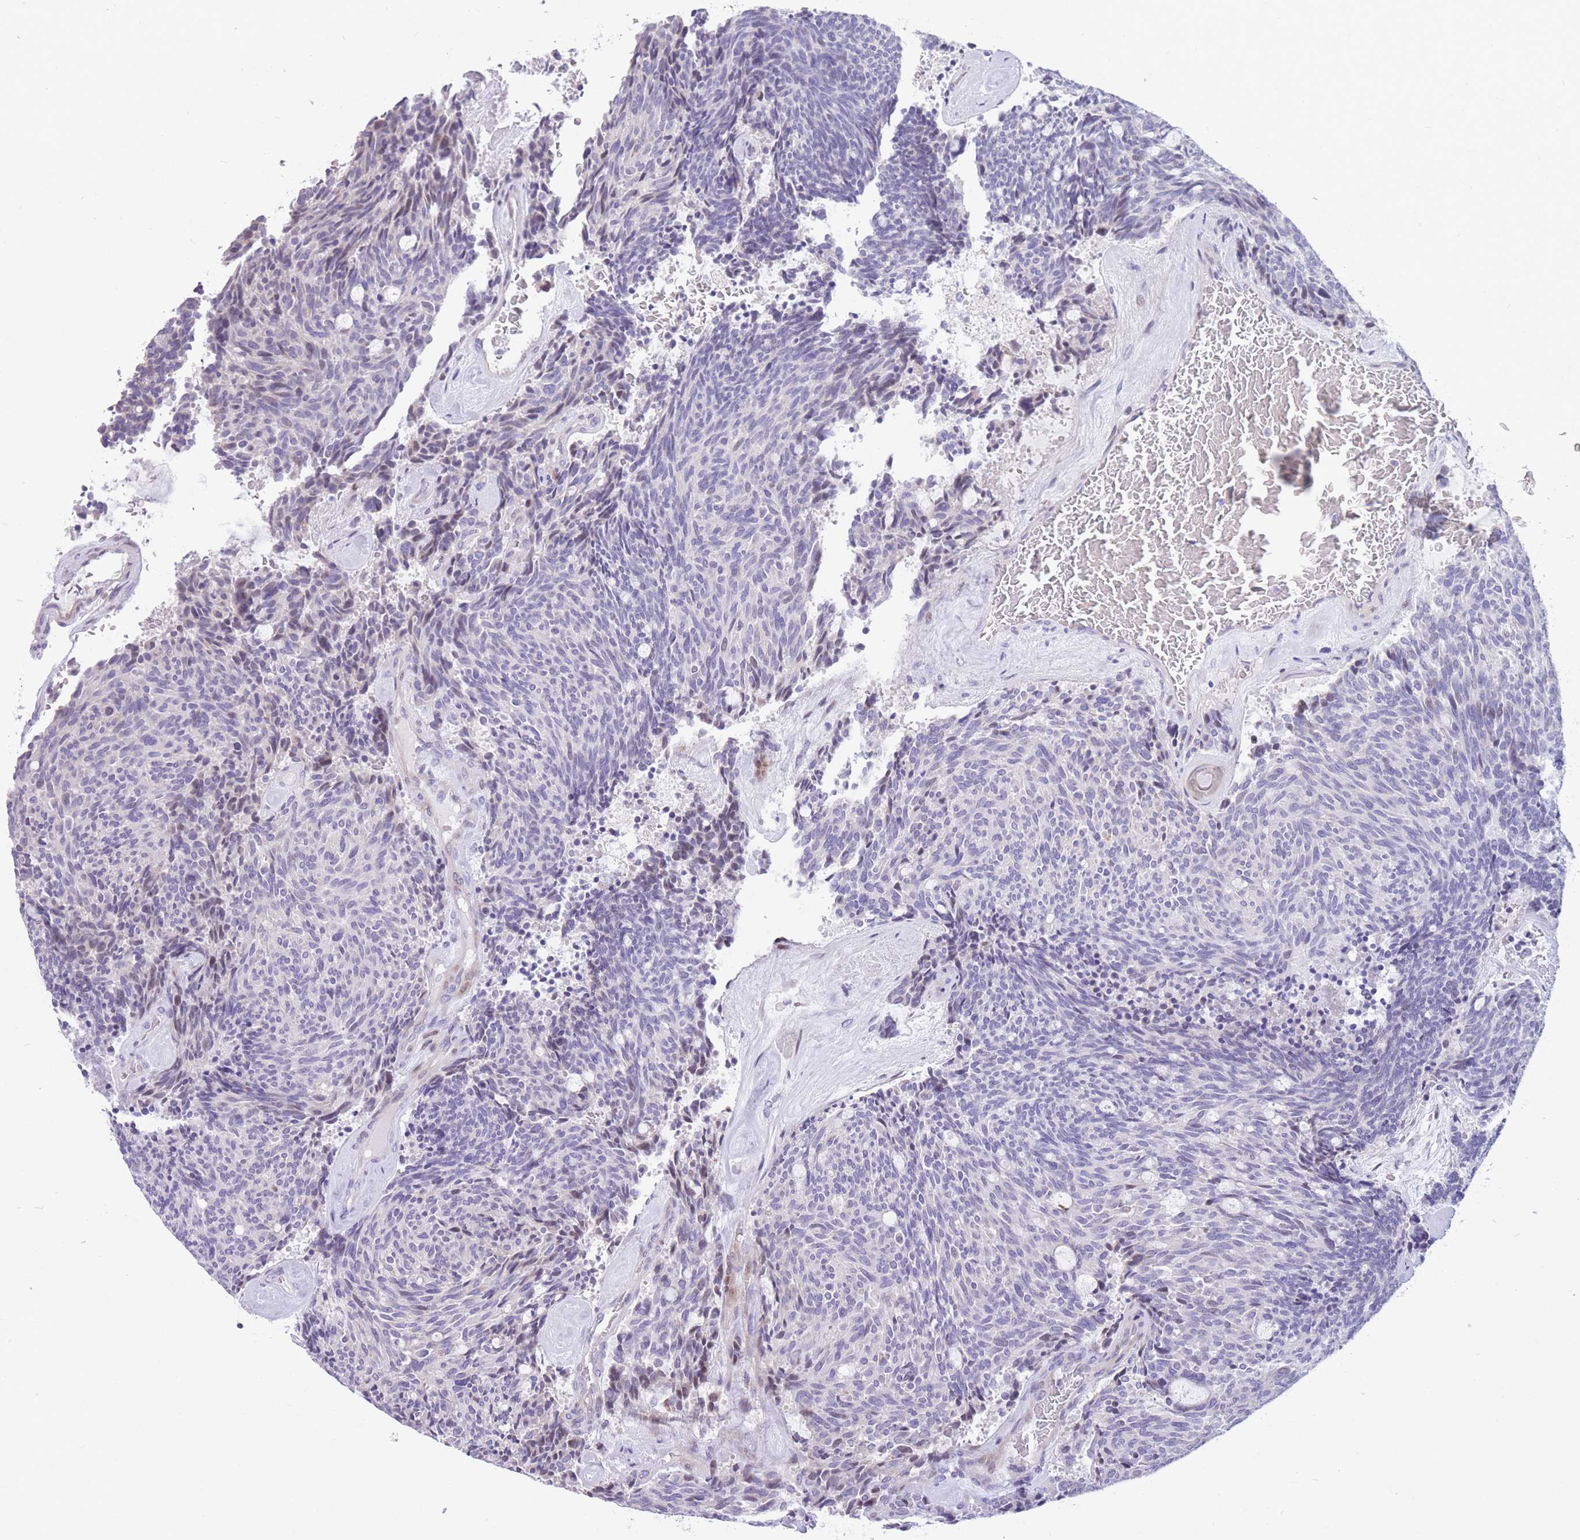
{"staining": {"intensity": "negative", "quantity": "none", "location": "none"}, "tissue": "carcinoid", "cell_type": "Tumor cells", "image_type": "cancer", "snomed": [{"axis": "morphology", "description": "Carcinoid, malignant, NOS"}, {"axis": "topography", "description": "Pancreas"}], "caption": "Tumor cells are negative for protein expression in human carcinoid.", "gene": "SHCBP1", "patient": {"sex": "female", "age": 54}}